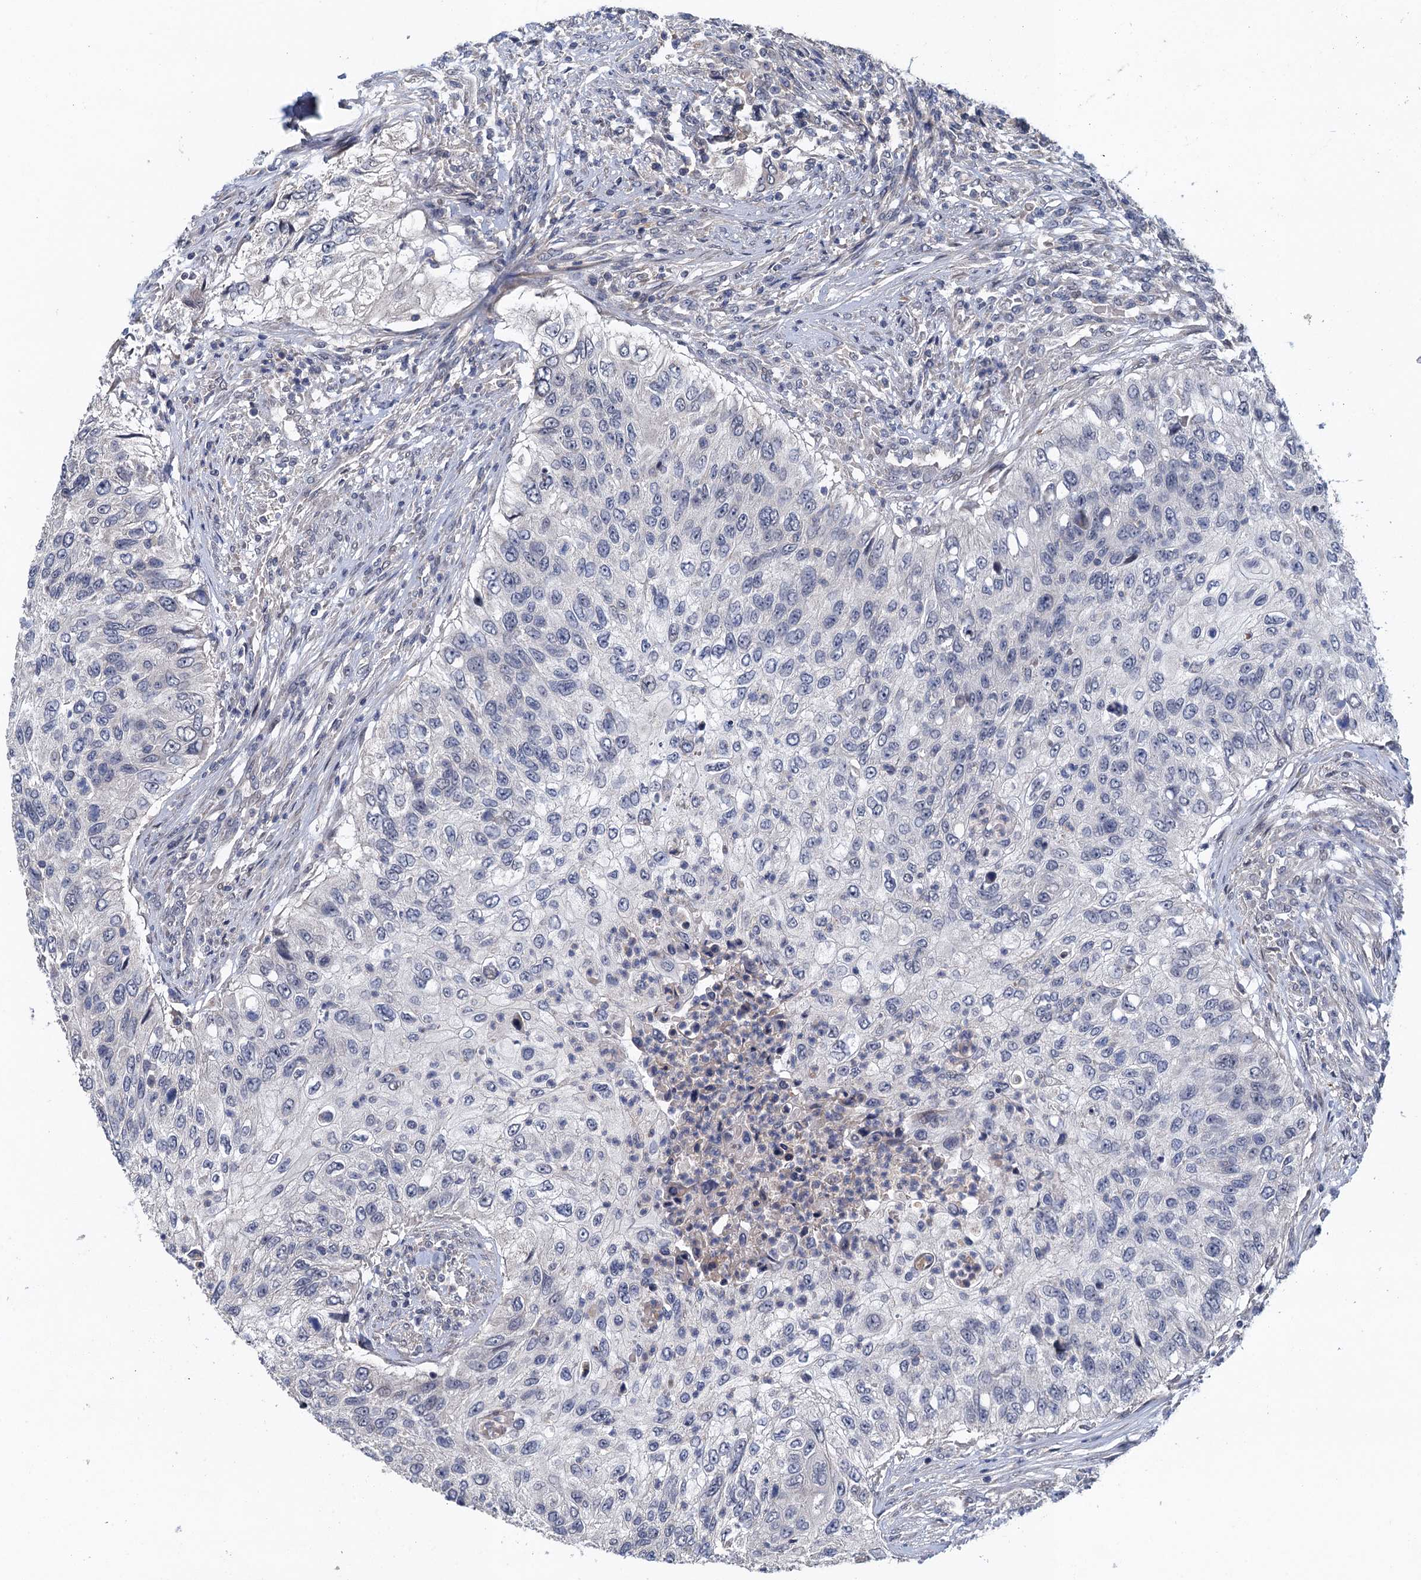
{"staining": {"intensity": "negative", "quantity": "none", "location": "none"}, "tissue": "urothelial cancer", "cell_type": "Tumor cells", "image_type": "cancer", "snomed": [{"axis": "morphology", "description": "Urothelial carcinoma, High grade"}, {"axis": "topography", "description": "Urinary bladder"}], "caption": "IHC micrograph of neoplastic tissue: high-grade urothelial carcinoma stained with DAB displays no significant protein positivity in tumor cells.", "gene": "MDM1", "patient": {"sex": "female", "age": 60}}